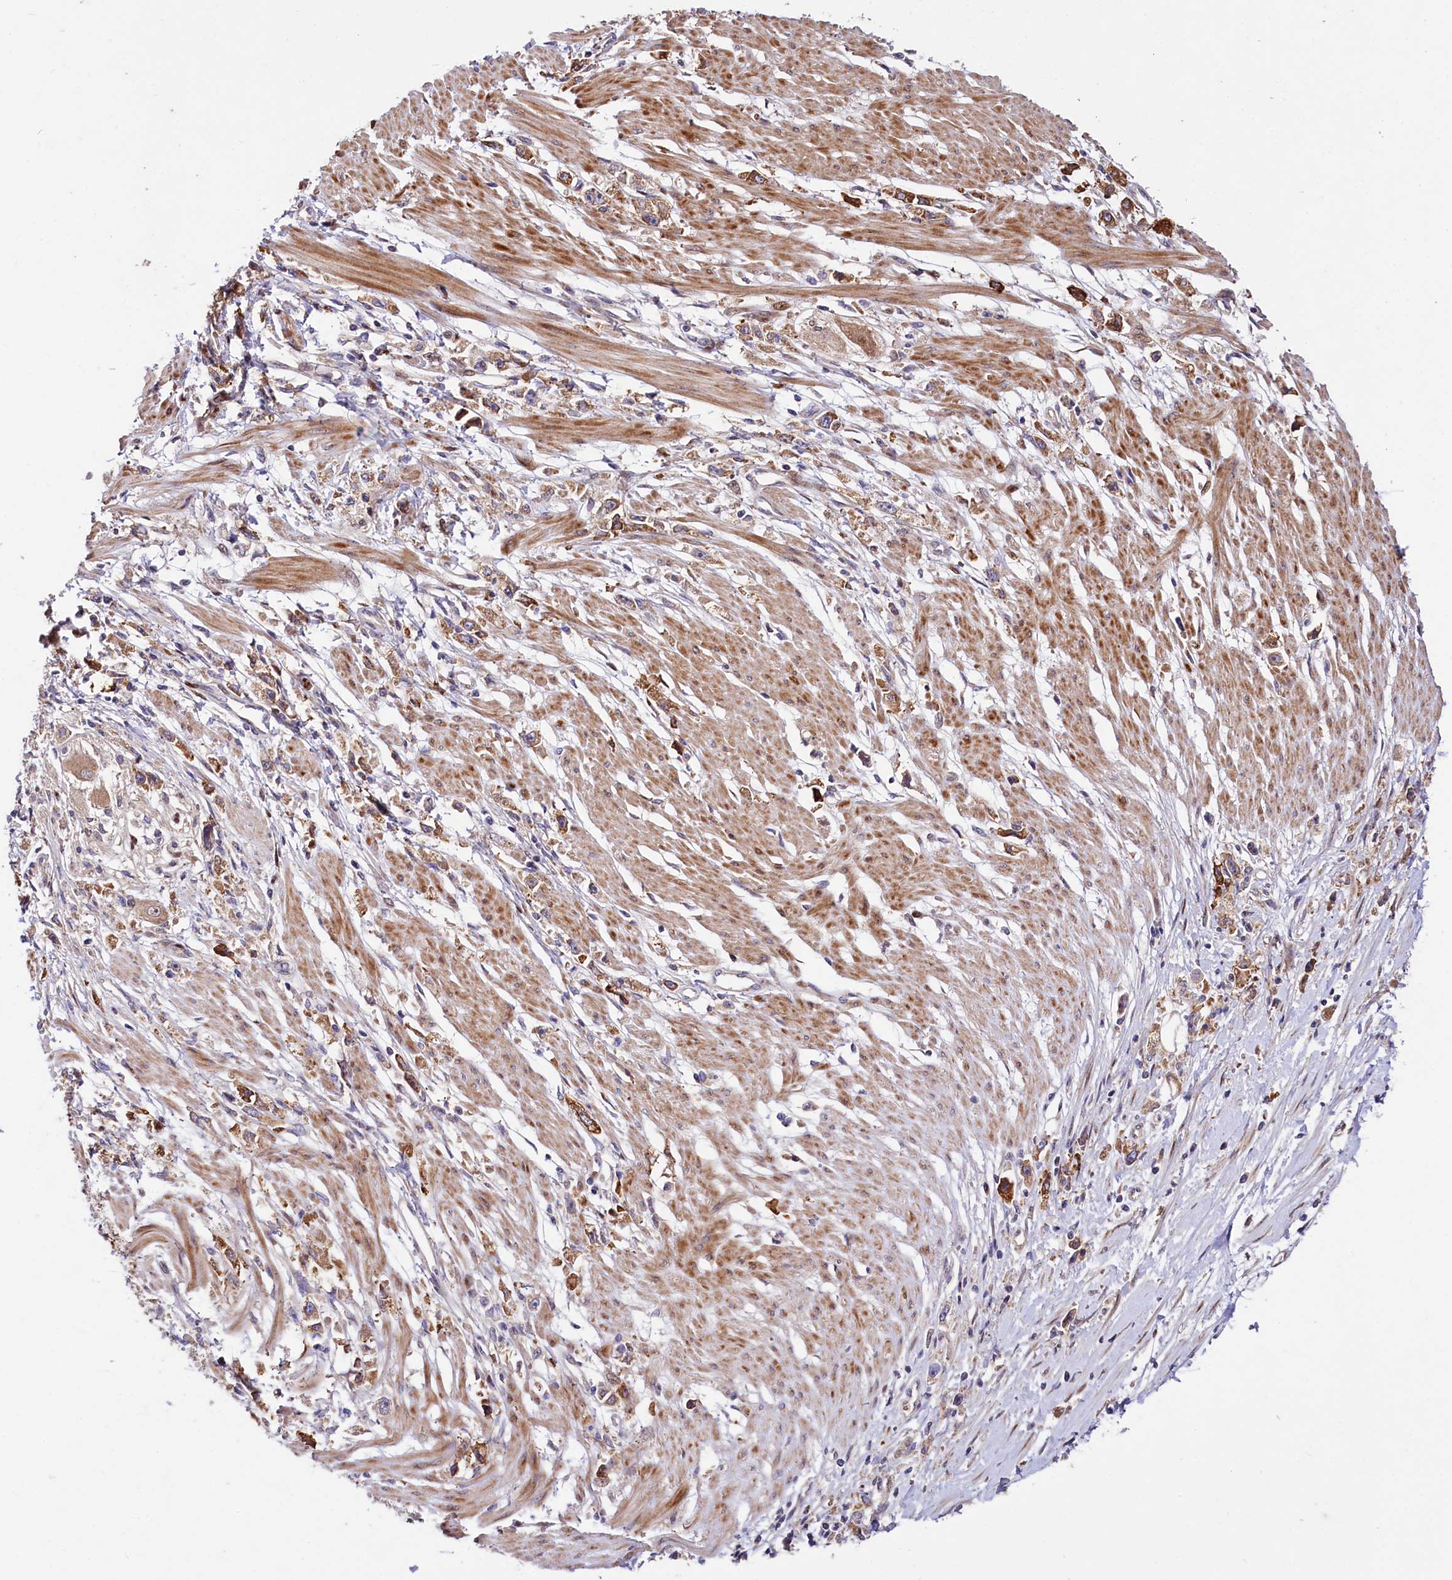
{"staining": {"intensity": "strong", "quantity": ">75%", "location": "cytoplasmic/membranous"}, "tissue": "stomach cancer", "cell_type": "Tumor cells", "image_type": "cancer", "snomed": [{"axis": "morphology", "description": "Adenocarcinoma, NOS"}, {"axis": "topography", "description": "Stomach"}], "caption": "Brown immunohistochemical staining in human stomach cancer shows strong cytoplasmic/membranous staining in approximately >75% of tumor cells.", "gene": "PDZRN3", "patient": {"sex": "female", "age": 59}}